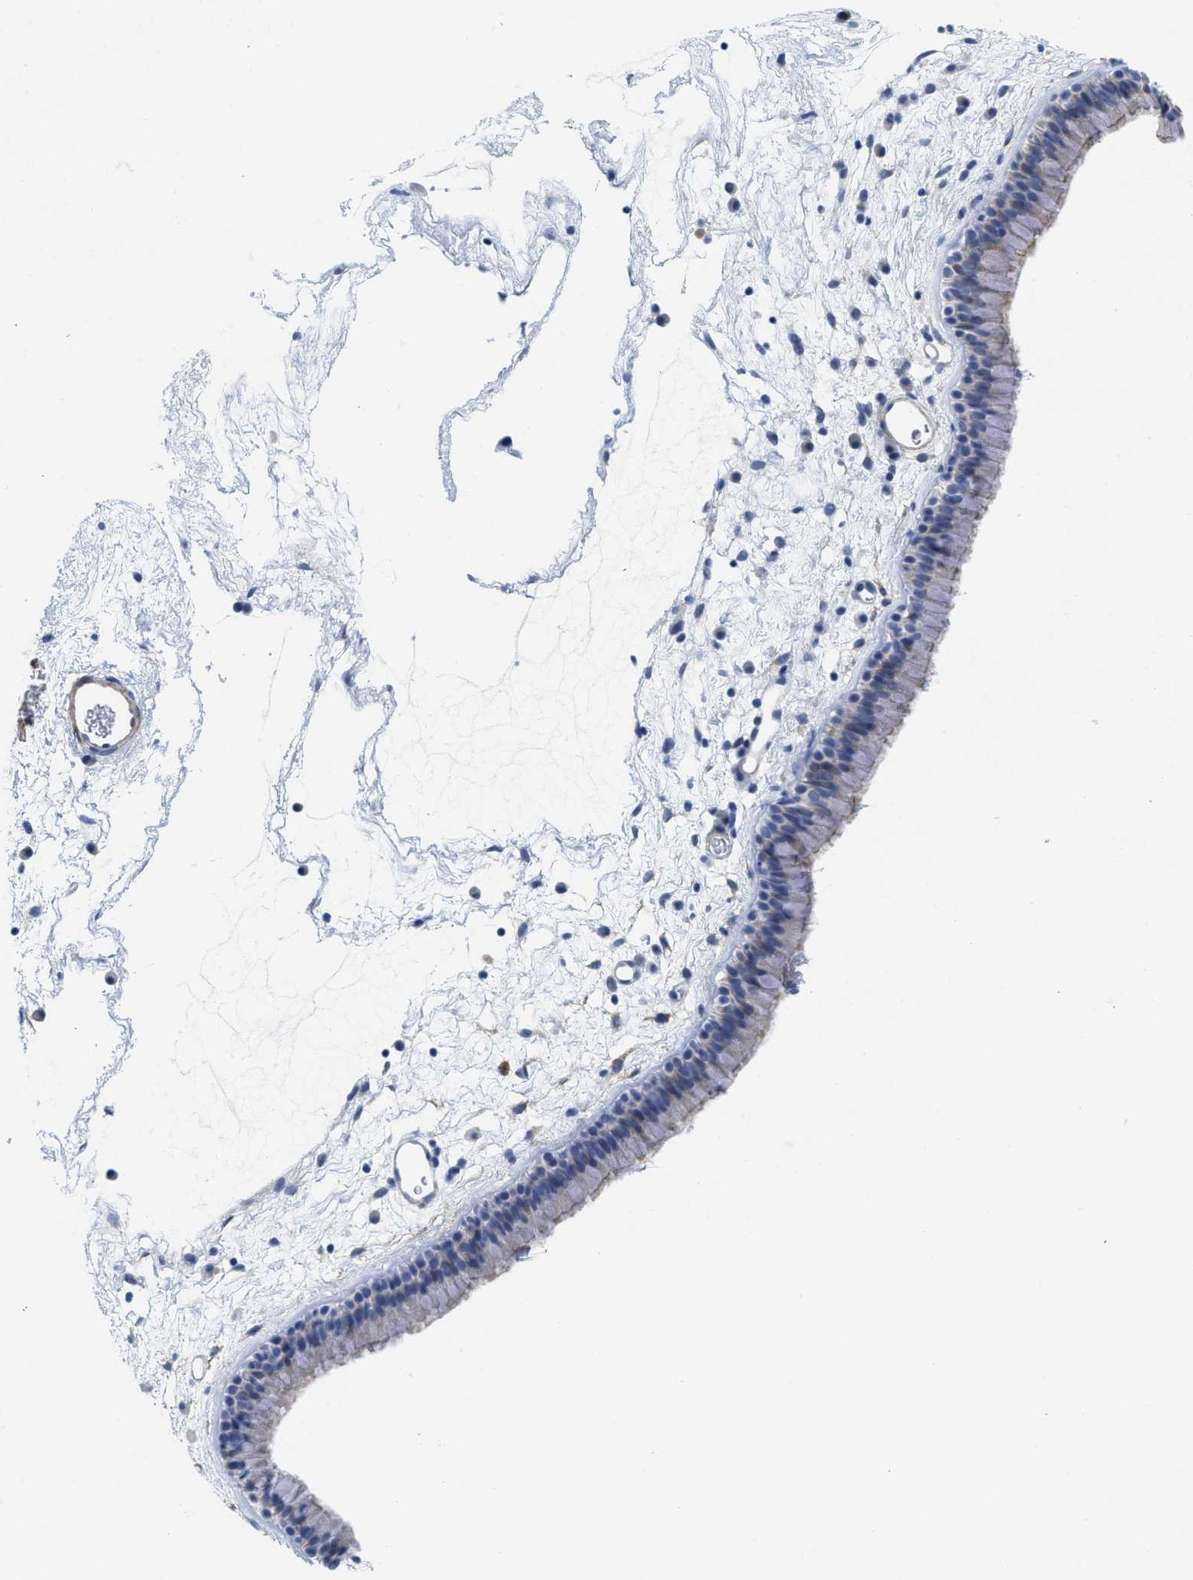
{"staining": {"intensity": "moderate", "quantity": "<25%", "location": "cytoplasmic/membranous"}, "tissue": "nasopharynx", "cell_type": "Respiratory epithelial cells", "image_type": "normal", "snomed": [{"axis": "morphology", "description": "Normal tissue, NOS"}, {"axis": "morphology", "description": "Inflammation, NOS"}, {"axis": "topography", "description": "Nasopharynx"}], "caption": "A high-resolution histopathology image shows IHC staining of normal nasopharynx, which reveals moderate cytoplasmic/membranous positivity in approximately <25% of respiratory epithelial cells. Ihc stains the protein of interest in brown and the nuclei are stained blue.", "gene": "TUB", "patient": {"sex": "male", "age": 48}}